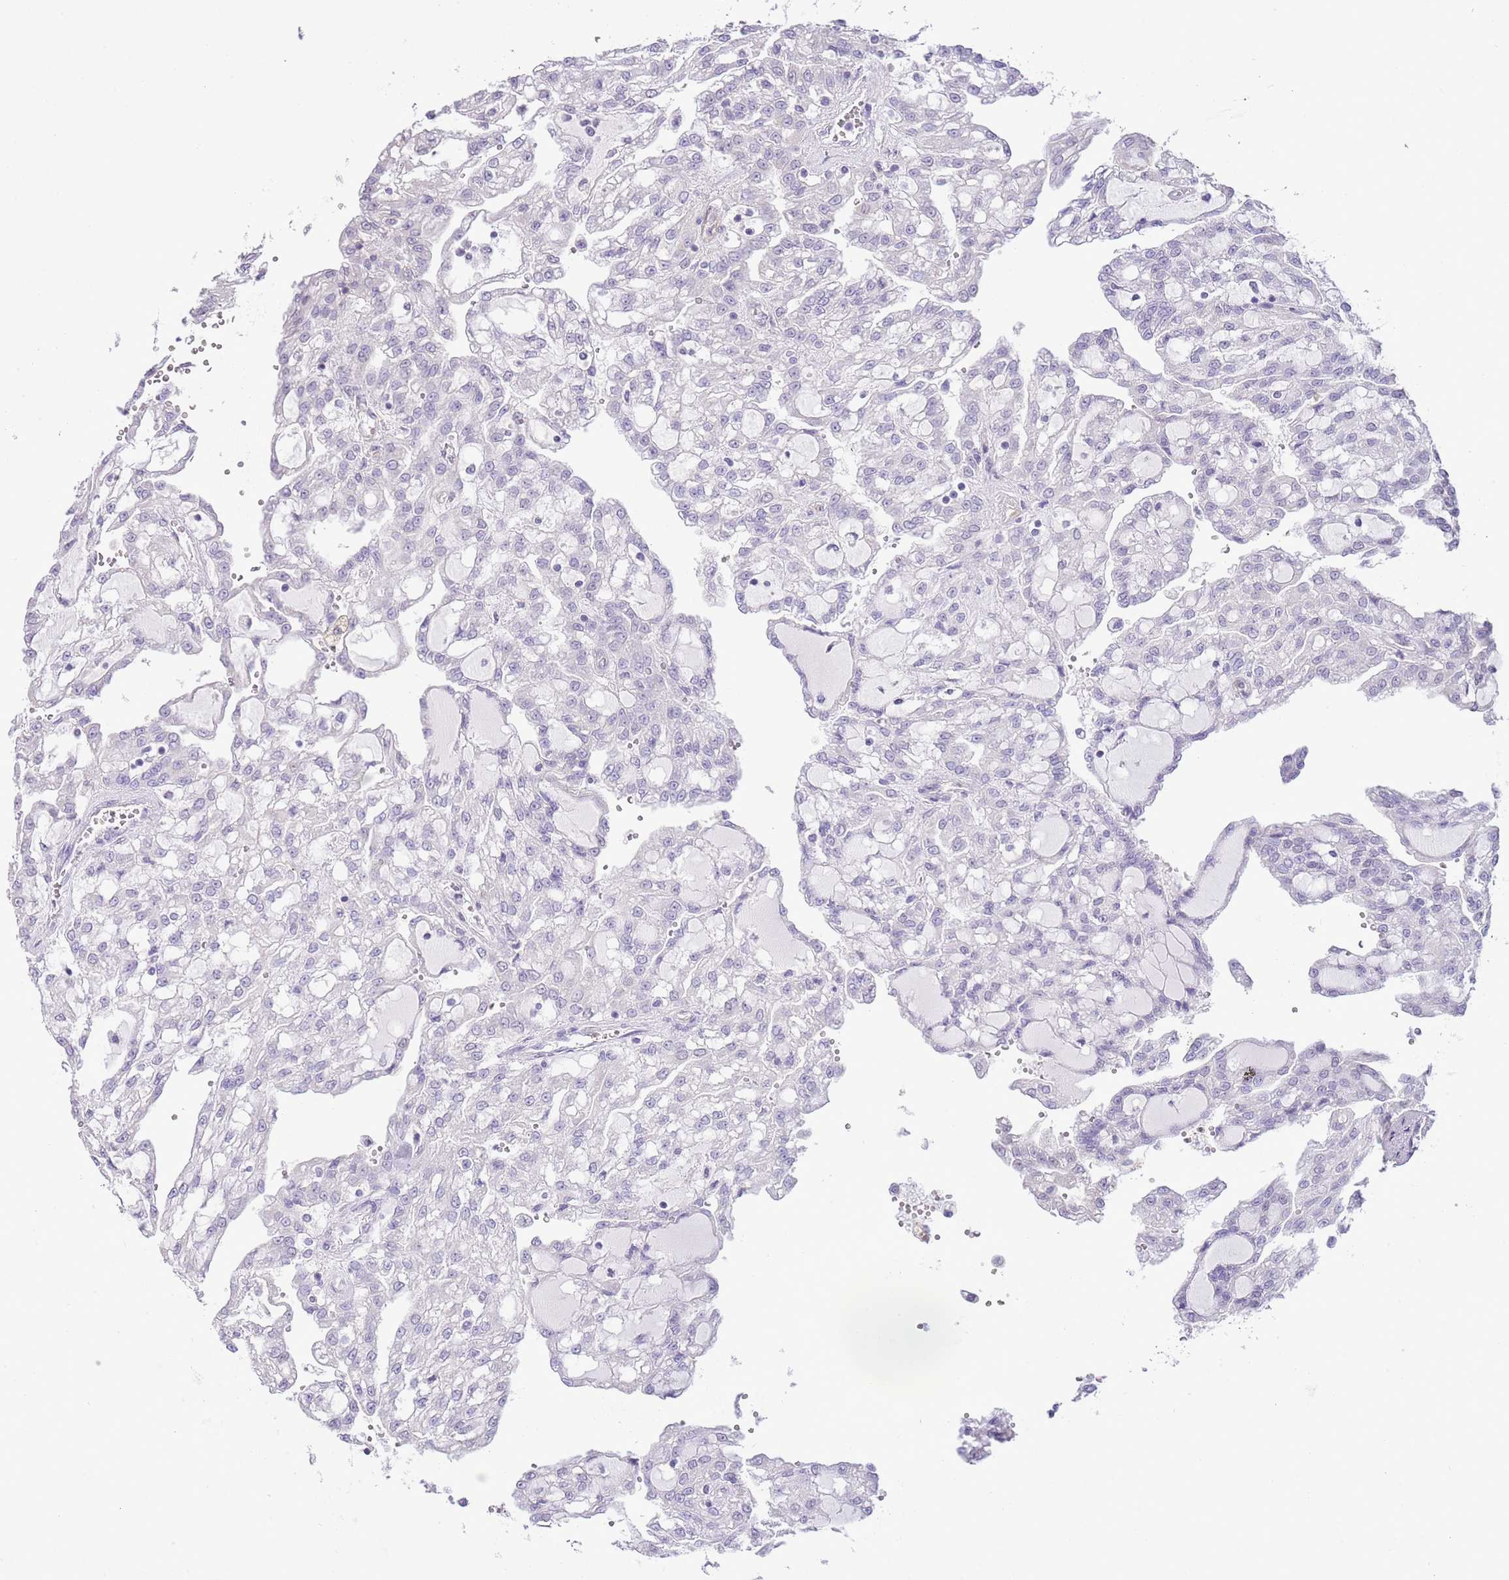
{"staining": {"intensity": "negative", "quantity": "none", "location": "none"}, "tissue": "renal cancer", "cell_type": "Tumor cells", "image_type": "cancer", "snomed": [{"axis": "morphology", "description": "Adenocarcinoma, NOS"}, {"axis": "topography", "description": "Kidney"}], "caption": "Human renal cancer (adenocarcinoma) stained for a protein using immunohistochemistry reveals no expression in tumor cells.", "gene": "MIDN", "patient": {"sex": "male", "age": 63}}